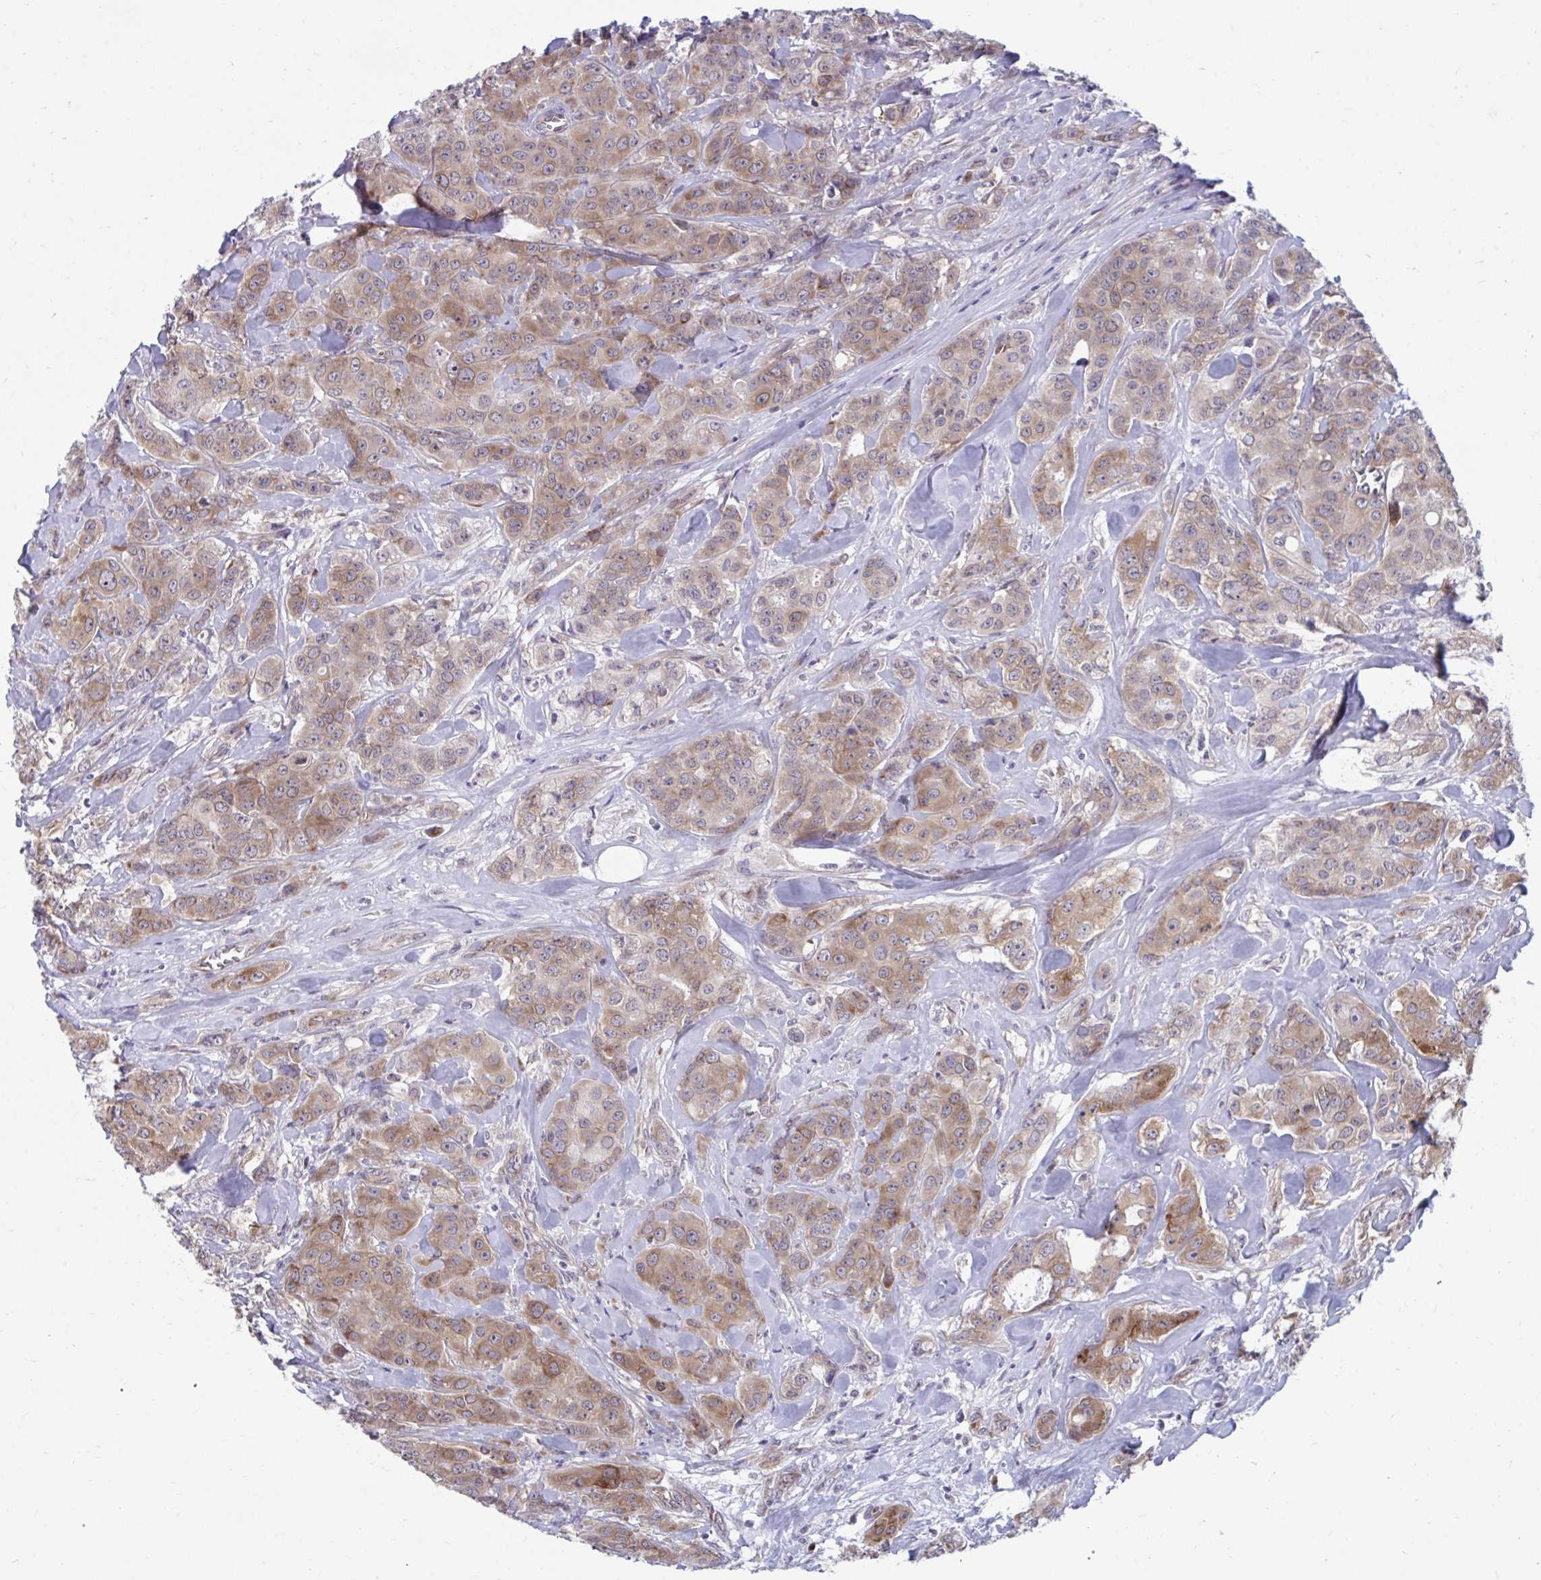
{"staining": {"intensity": "moderate", "quantity": ">75%", "location": "cytoplasmic/membranous"}, "tissue": "breast cancer", "cell_type": "Tumor cells", "image_type": "cancer", "snomed": [{"axis": "morphology", "description": "Normal tissue, NOS"}, {"axis": "morphology", "description": "Duct carcinoma"}, {"axis": "topography", "description": "Breast"}], "caption": "Immunohistochemistry (IHC) of breast cancer exhibits medium levels of moderate cytoplasmic/membranous positivity in approximately >75% of tumor cells.", "gene": "SELENON", "patient": {"sex": "female", "age": 43}}